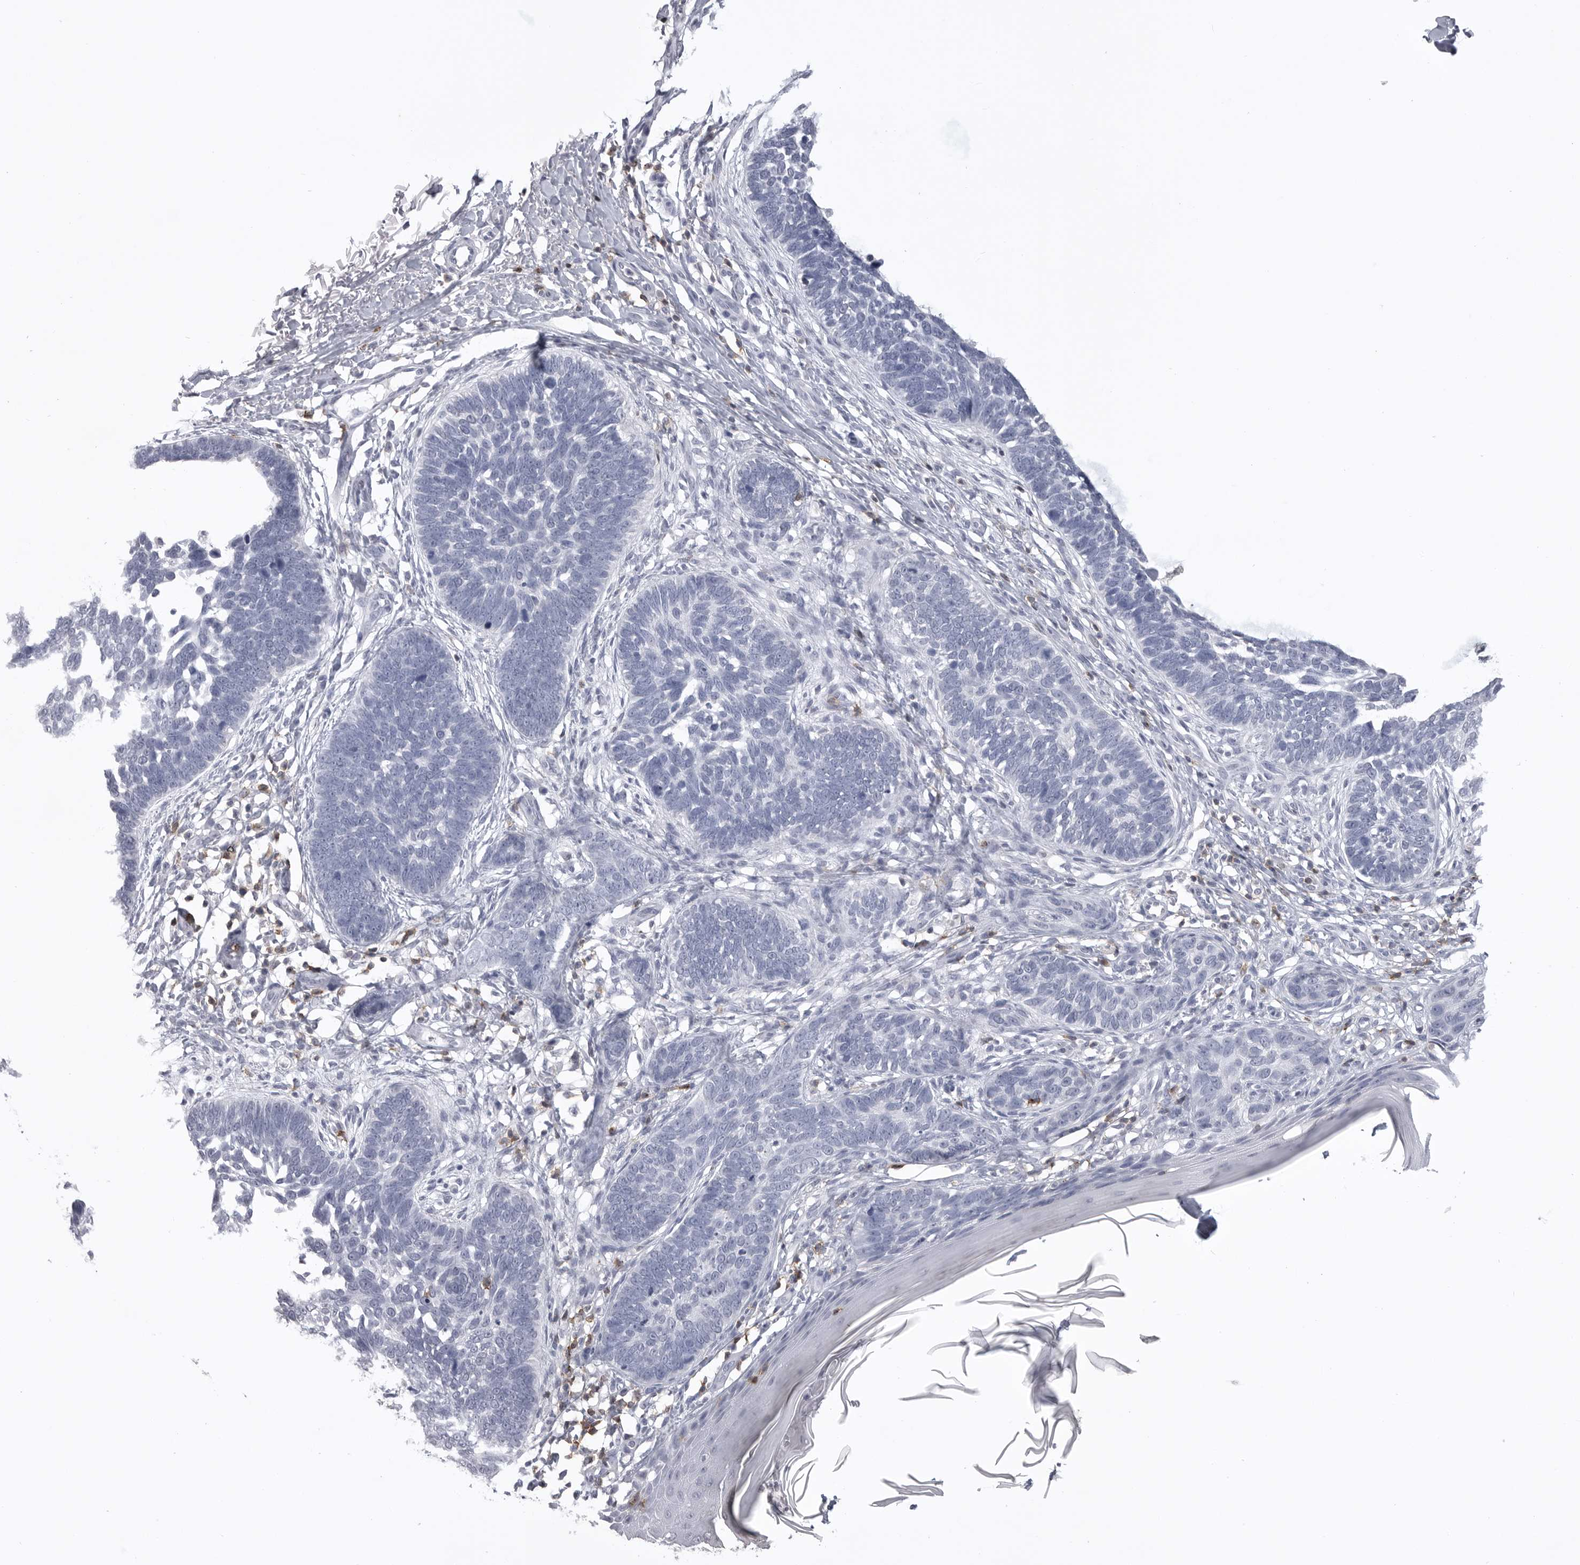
{"staining": {"intensity": "negative", "quantity": "none", "location": "none"}, "tissue": "skin cancer", "cell_type": "Tumor cells", "image_type": "cancer", "snomed": [{"axis": "morphology", "description": "Normal tissue, NOS"}, {"axis": "morphology", "description": "Basal cell carcinoma"}, {"axis": "topography", "description": "Skin"}], "caption": "Skin basal cell carcinoma stained for a protein using immunohistochemistry (IHC) displays no staining tumor cells.", "gene": "ITGAL", "patient": {"sex": "male", "age": 77}}